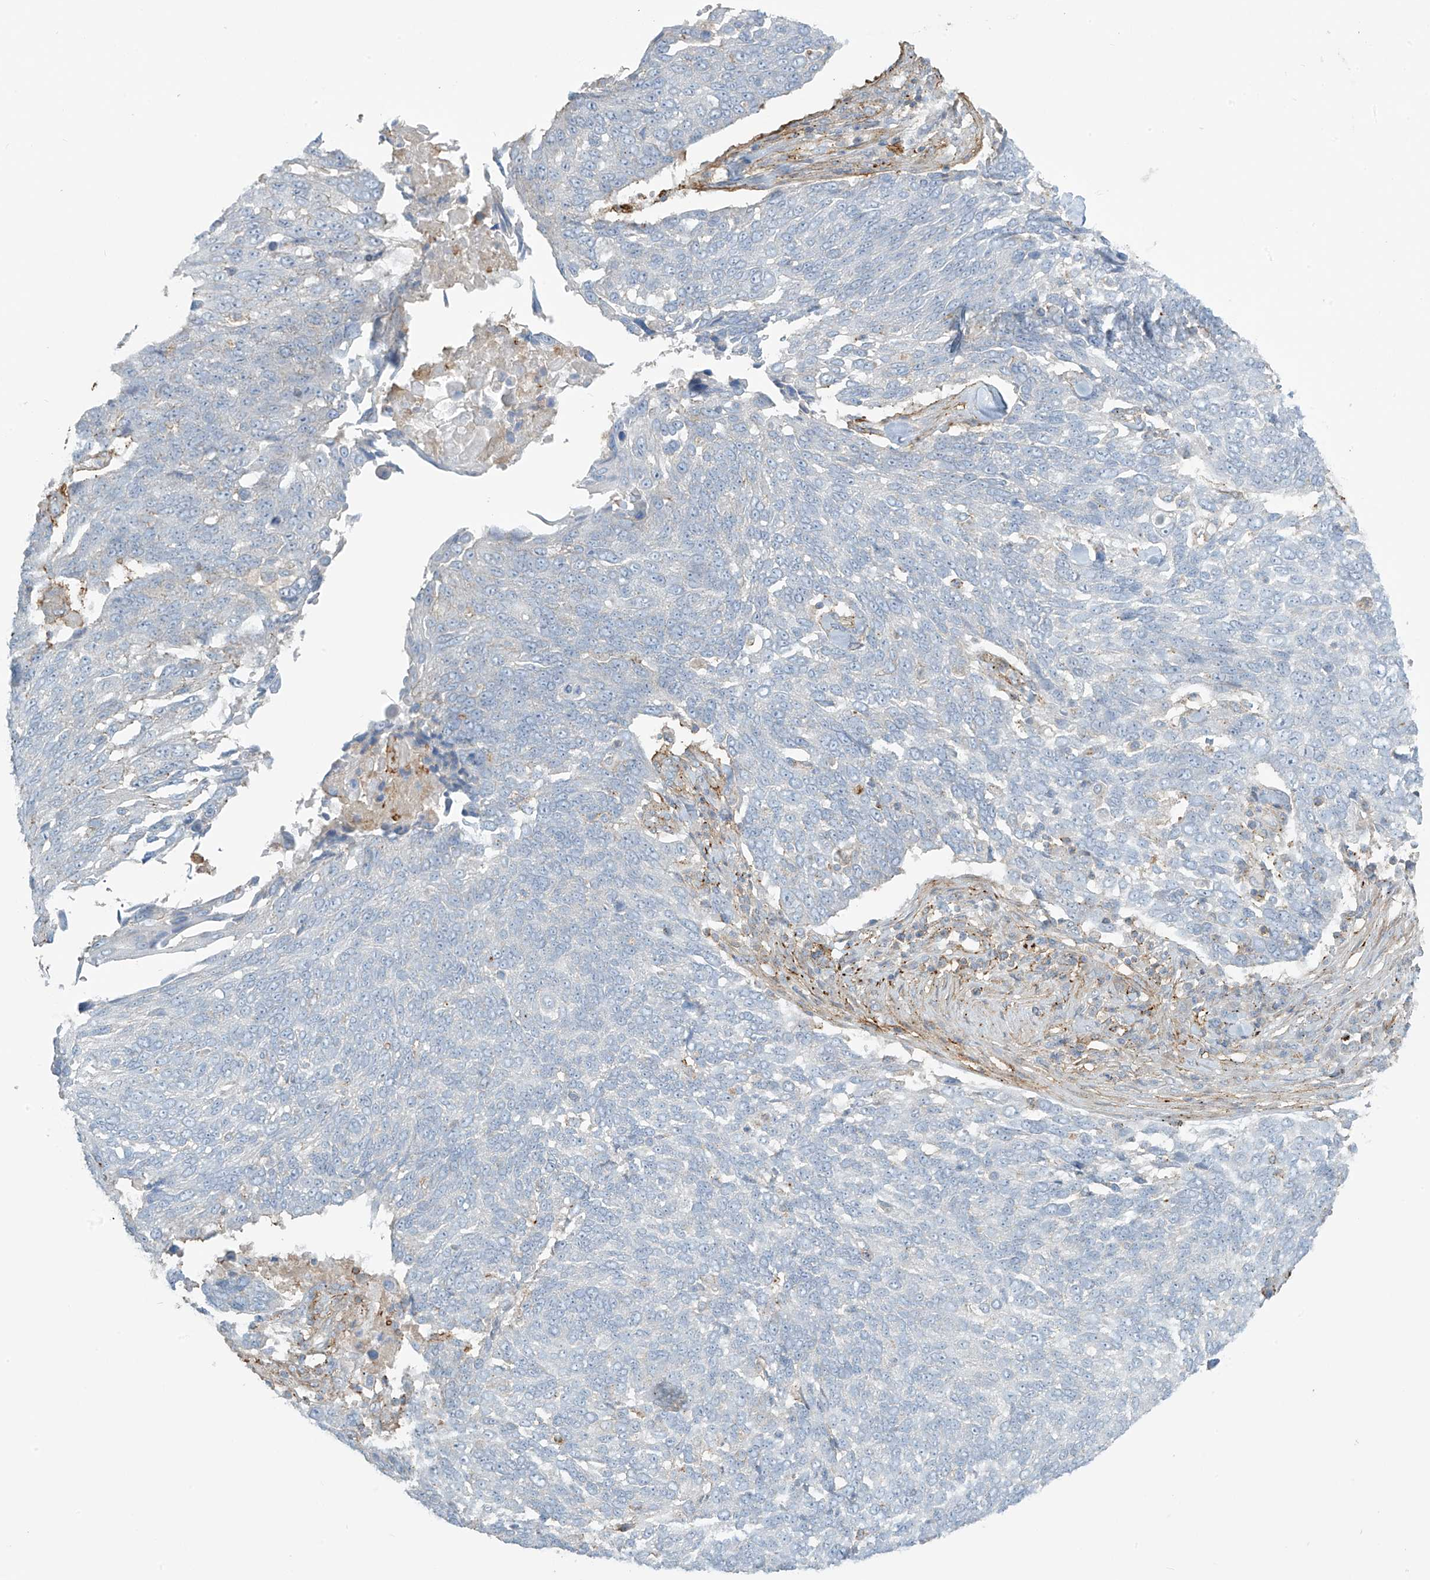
{"staining": {"intensity": "negative", "quantity": "none", "location": "none"}, "tissue": "lung cancer", "cell_type": "Tumor cells", "image_type": "cancer", "snomed": [{"axis": "morphology", "description": "Squamous cell carcinoma, NOS"}, {"axis": "topography", "description": "Lung"}], "caption": "Immunohistochemistry micrograph of human lung squamous cell carcinoma stained for a protein (brown), which reveals no positivity in tumor cells.", "gene": "SLC9A2", "patient": {"sex": "male", "age": 66}}